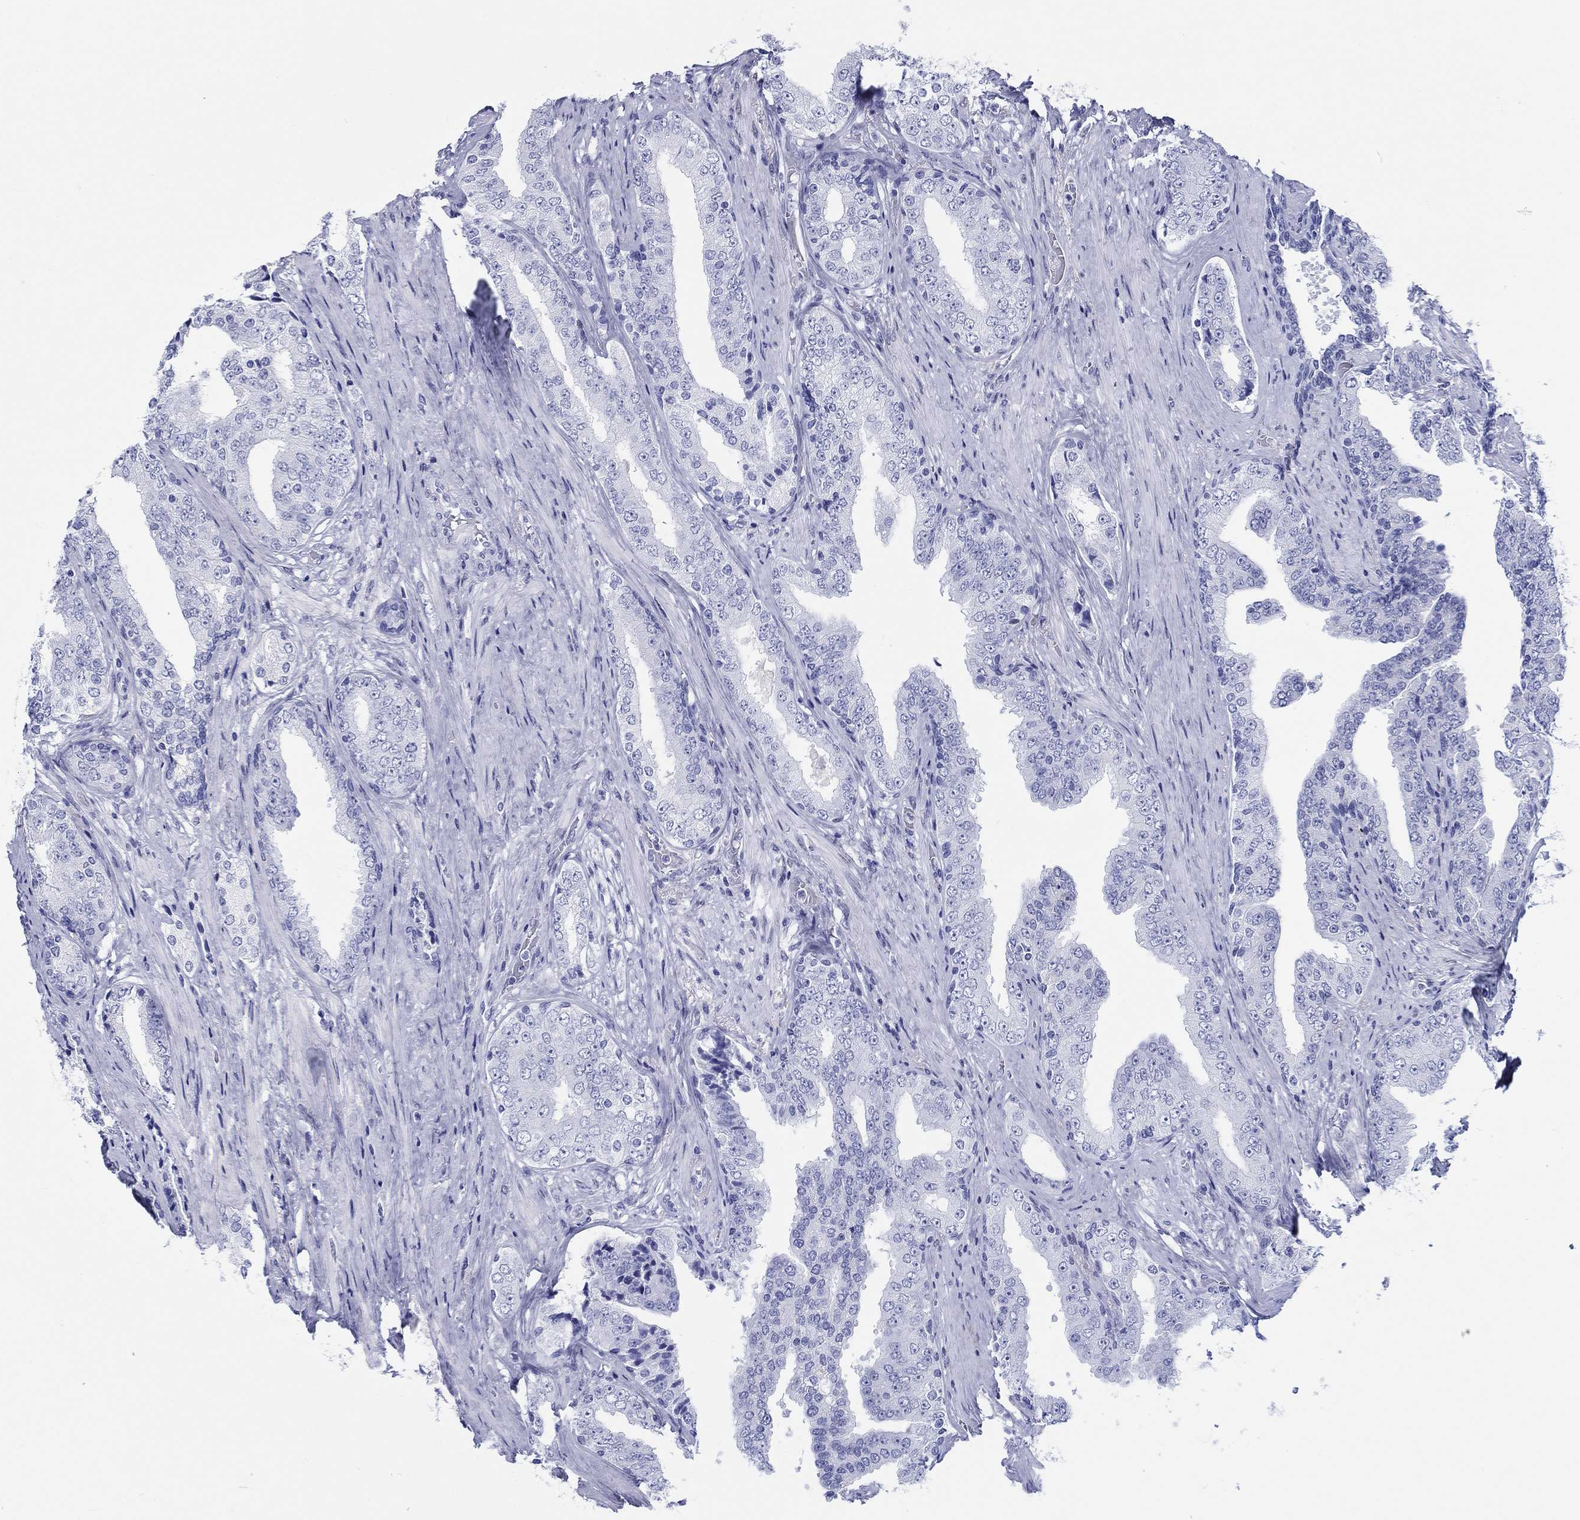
{"staining": {"intensity": "negative", "quantity": "none", "location": "none"}, "tissue": "prostate cancer", "cell_type": "Tumor cells", "image_type": "cancer", "snomed": [{"axis": "morphology", "description": "Adenocarcinoma, Low grade"}, {"axis": "topography", "description": "Prostate and seminal vesicle, NOS"}], "caption": "Tumor cells are negative for brown protein staining in prostate cancer (low-grade adenocarcinoma).", "gene": "H1-1", "patient": {"sex": "male", "age": 61}}